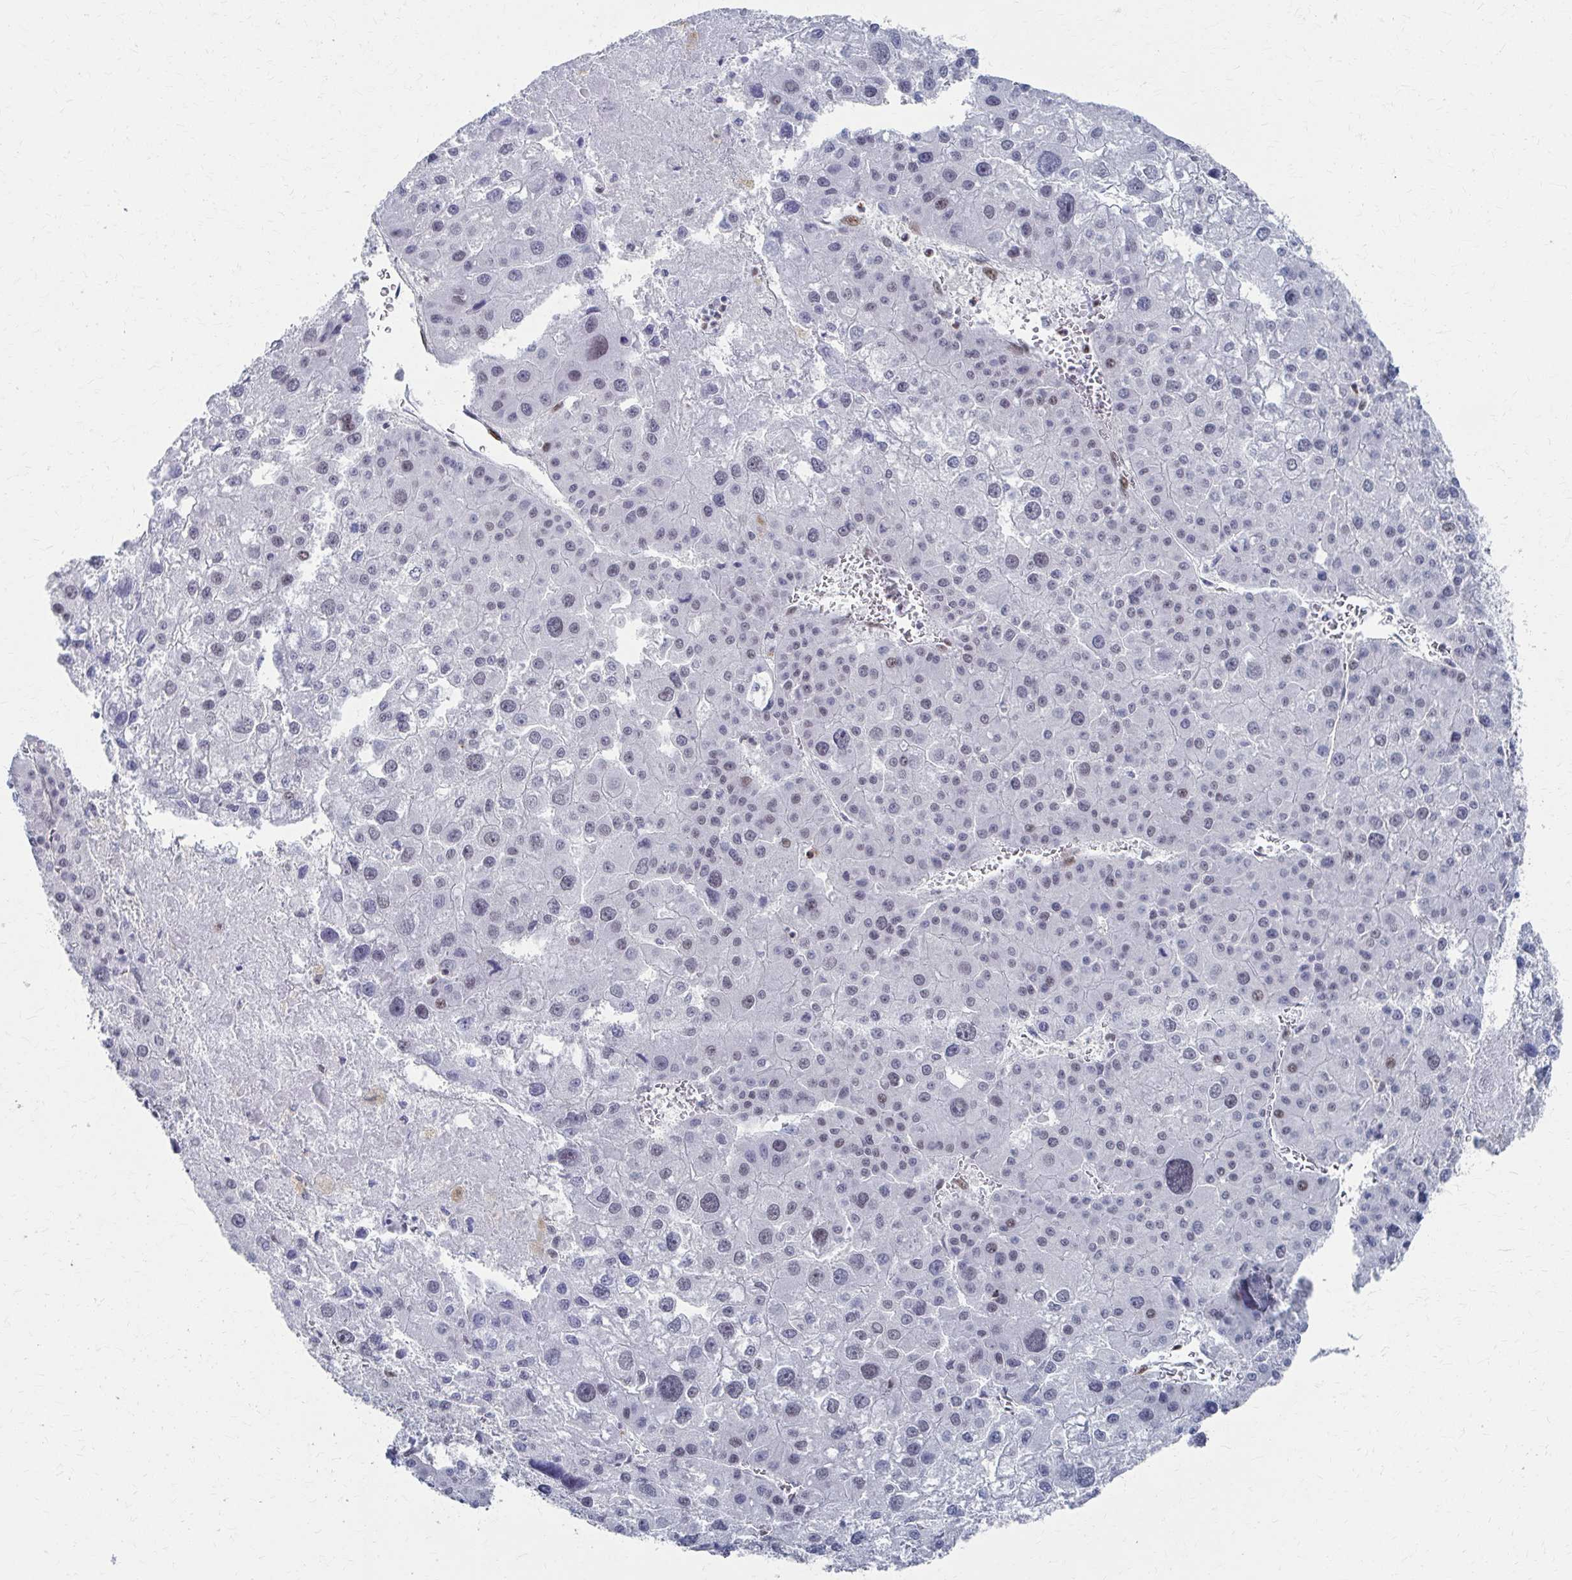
{"staining": {"intensity": "negative", "quantity": "none", "location": "none"}, "tissue": "liver cancer", "cell_type": "Tumor cells", "image_type": "cancer", "snomed": [{"axis": "morphology", "description": "Carcinoma, Hepatocellular, NOS"}, {"axis": "topography", "description": "Liver"}], "caption": "Immunohistochemistry (IHC) photomicrograph of hepatocellular carcinoma (liver) stained for a protein (brown), which shows no expression in tumor cells. Brightfield microscopy of immunohistochemistry stained with DAB (brown) and hematoxylin (blue), captured at high magnification.", "gene": "CDIN1", "patient": {"sex": "male", "age": 73}}